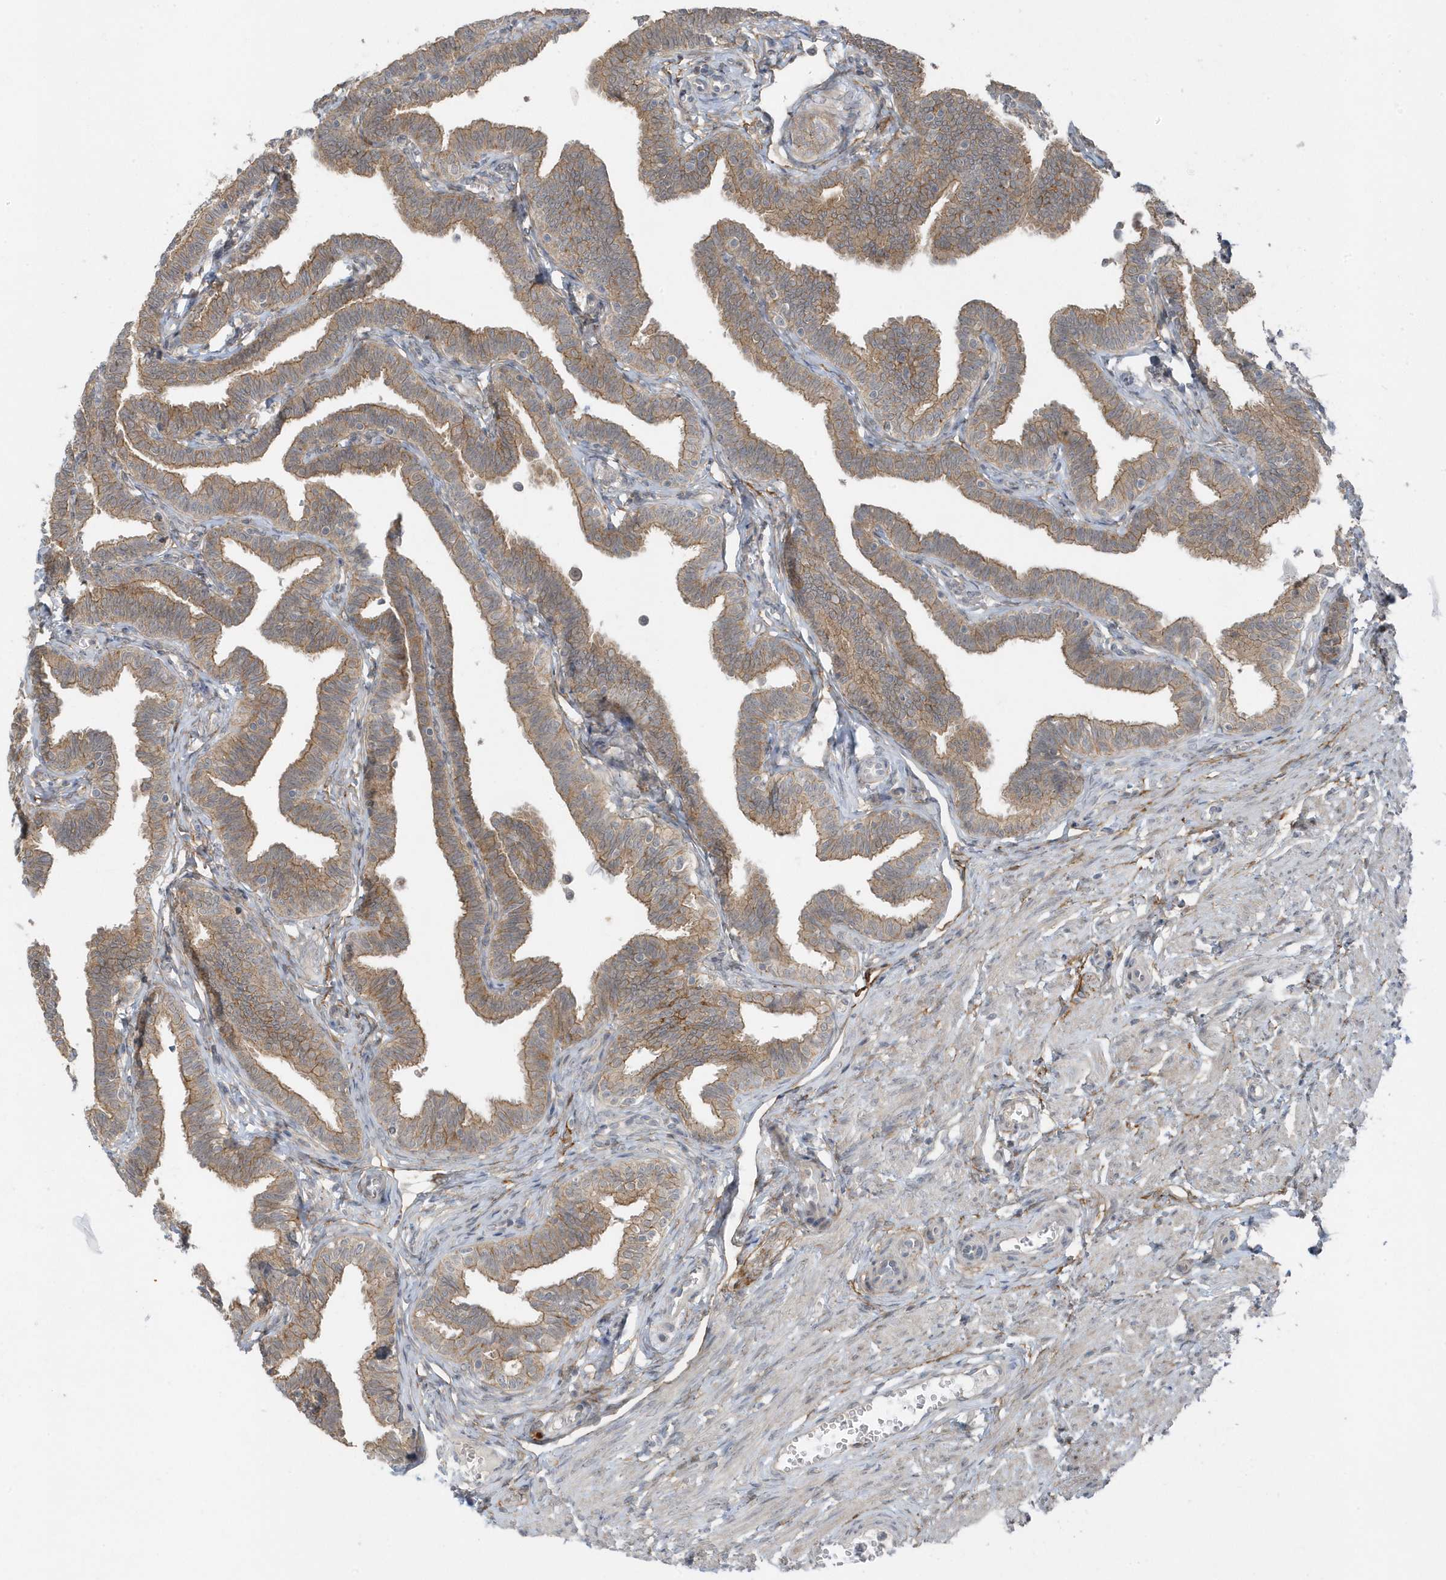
{"staining": {"intensity": "moderate", "quantity": ">75%", "location": "cytoplasmic/membranous"}, "tissue": "fallopian tube", "cell_type": "Glandular cells", "image_type": "normal", "snomed": [{"axis": "morphology", "description": "Normal tissue, NOS"}, {"axis": "topography", "description": "Fallopian tube"}, {"axis": "topography", "description": "Ovary"}], "caption": "Glandular cells exhibit medium levels of moderate cytoplasmic/membranous staining in about >75% of cells in unremarkable human fallopian tube. The staining was performed using DAB to visualize the protein expression in brown, while the nuclei were stained in blue with hematoxylin (Magnification: 20x).", "gene": "PARD3B", "patient": {"sex": "female", "age": 23}}